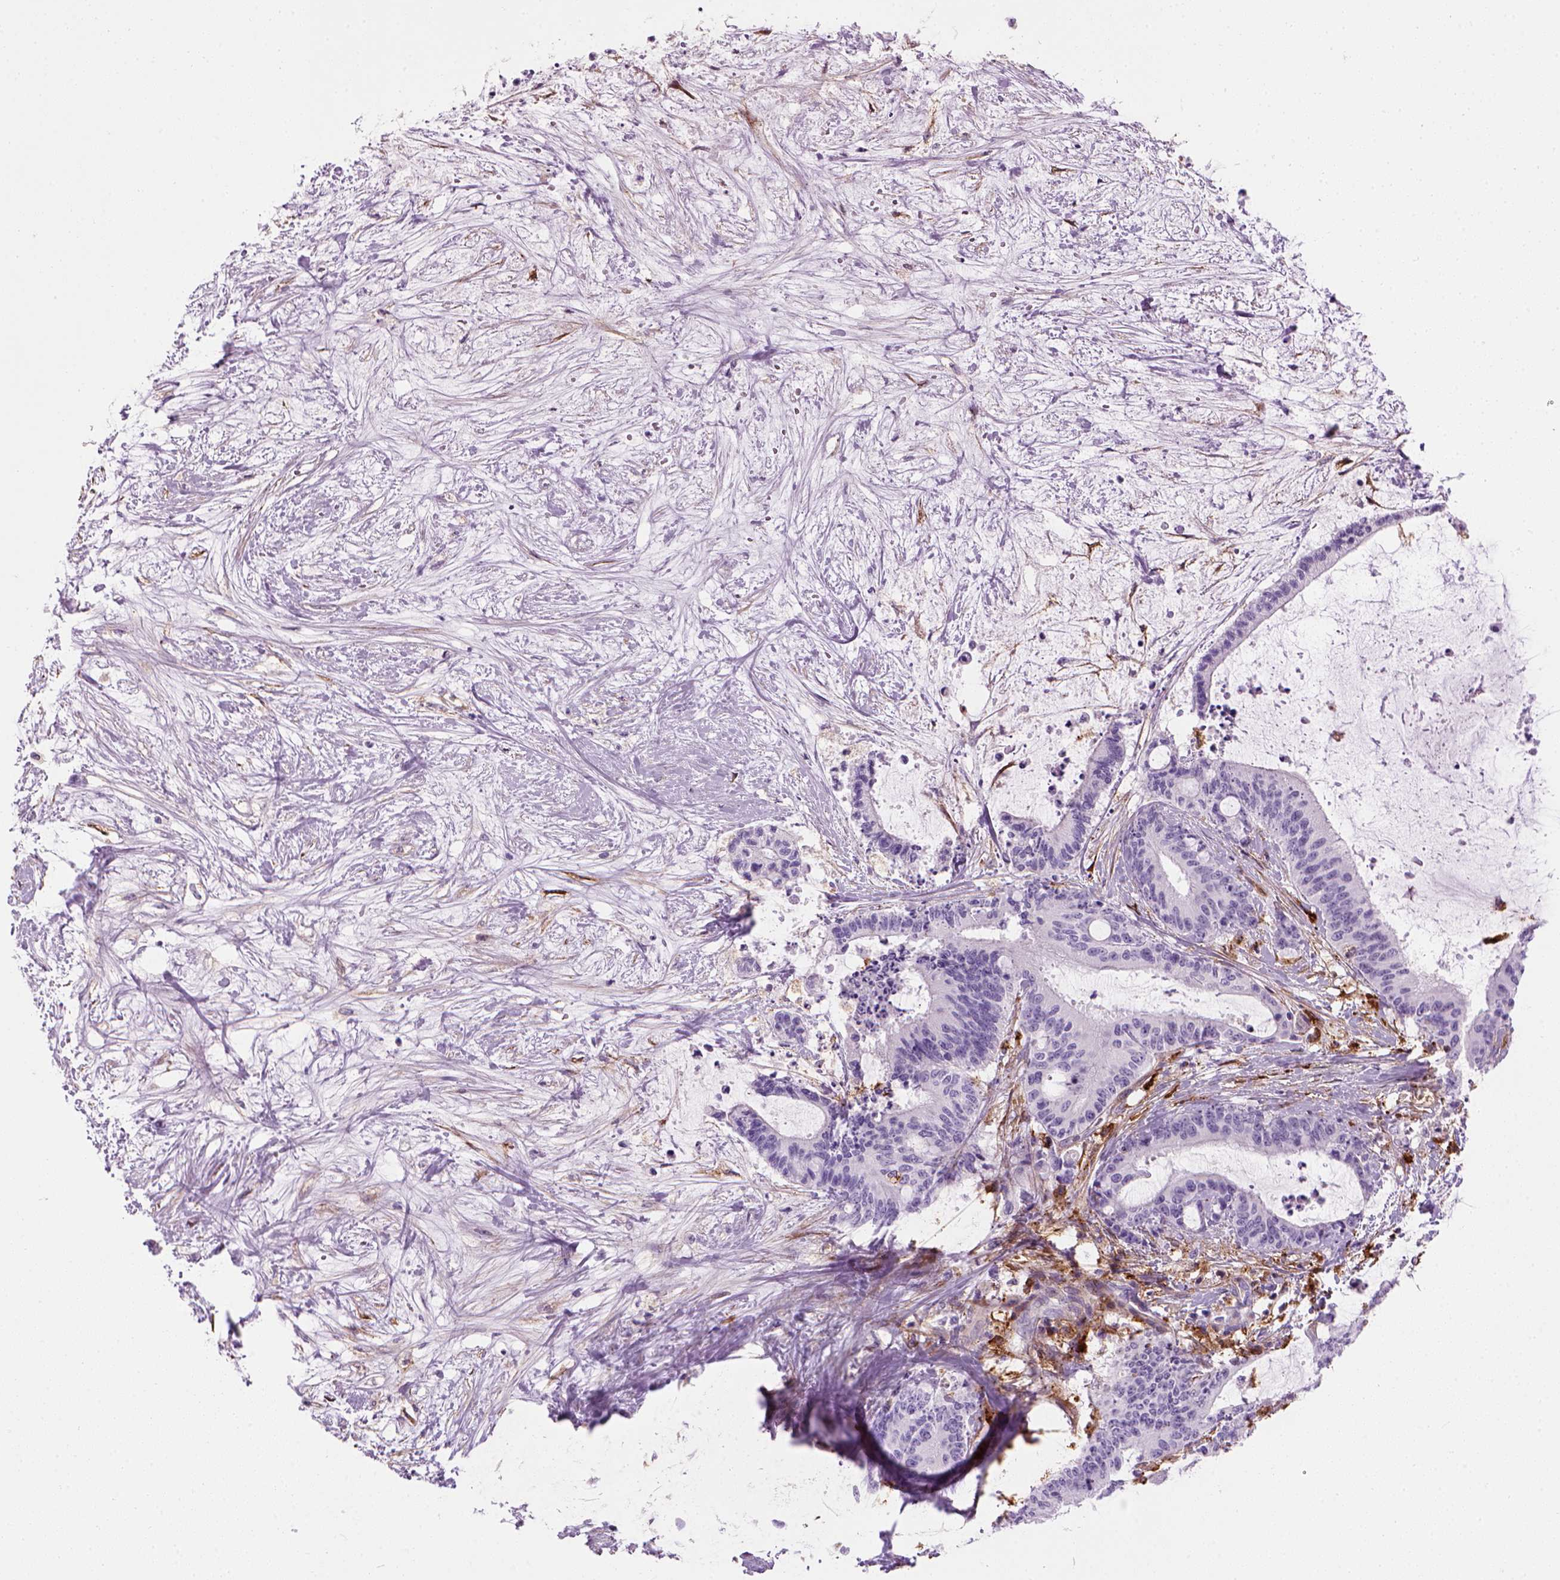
{"staining": {"intensity": "negative", "quantity": "none", "location": "none"}, "tissue": "liver cancer", "cell_type": "Tumor cells", "image_type": "cancer", "snomed": [{"axis": "morphology", "description": "Cholangiocarcinoma"}, {"axis": "topography", "description": "Liver"}], "caption": "Human liver cancer (cholangiocarcinoma) stained for a protein using immunohistochemistry displays no expression in tumor cells.", "gene": "MARCKS", "patient": {"sex": "female", "age": 73}}